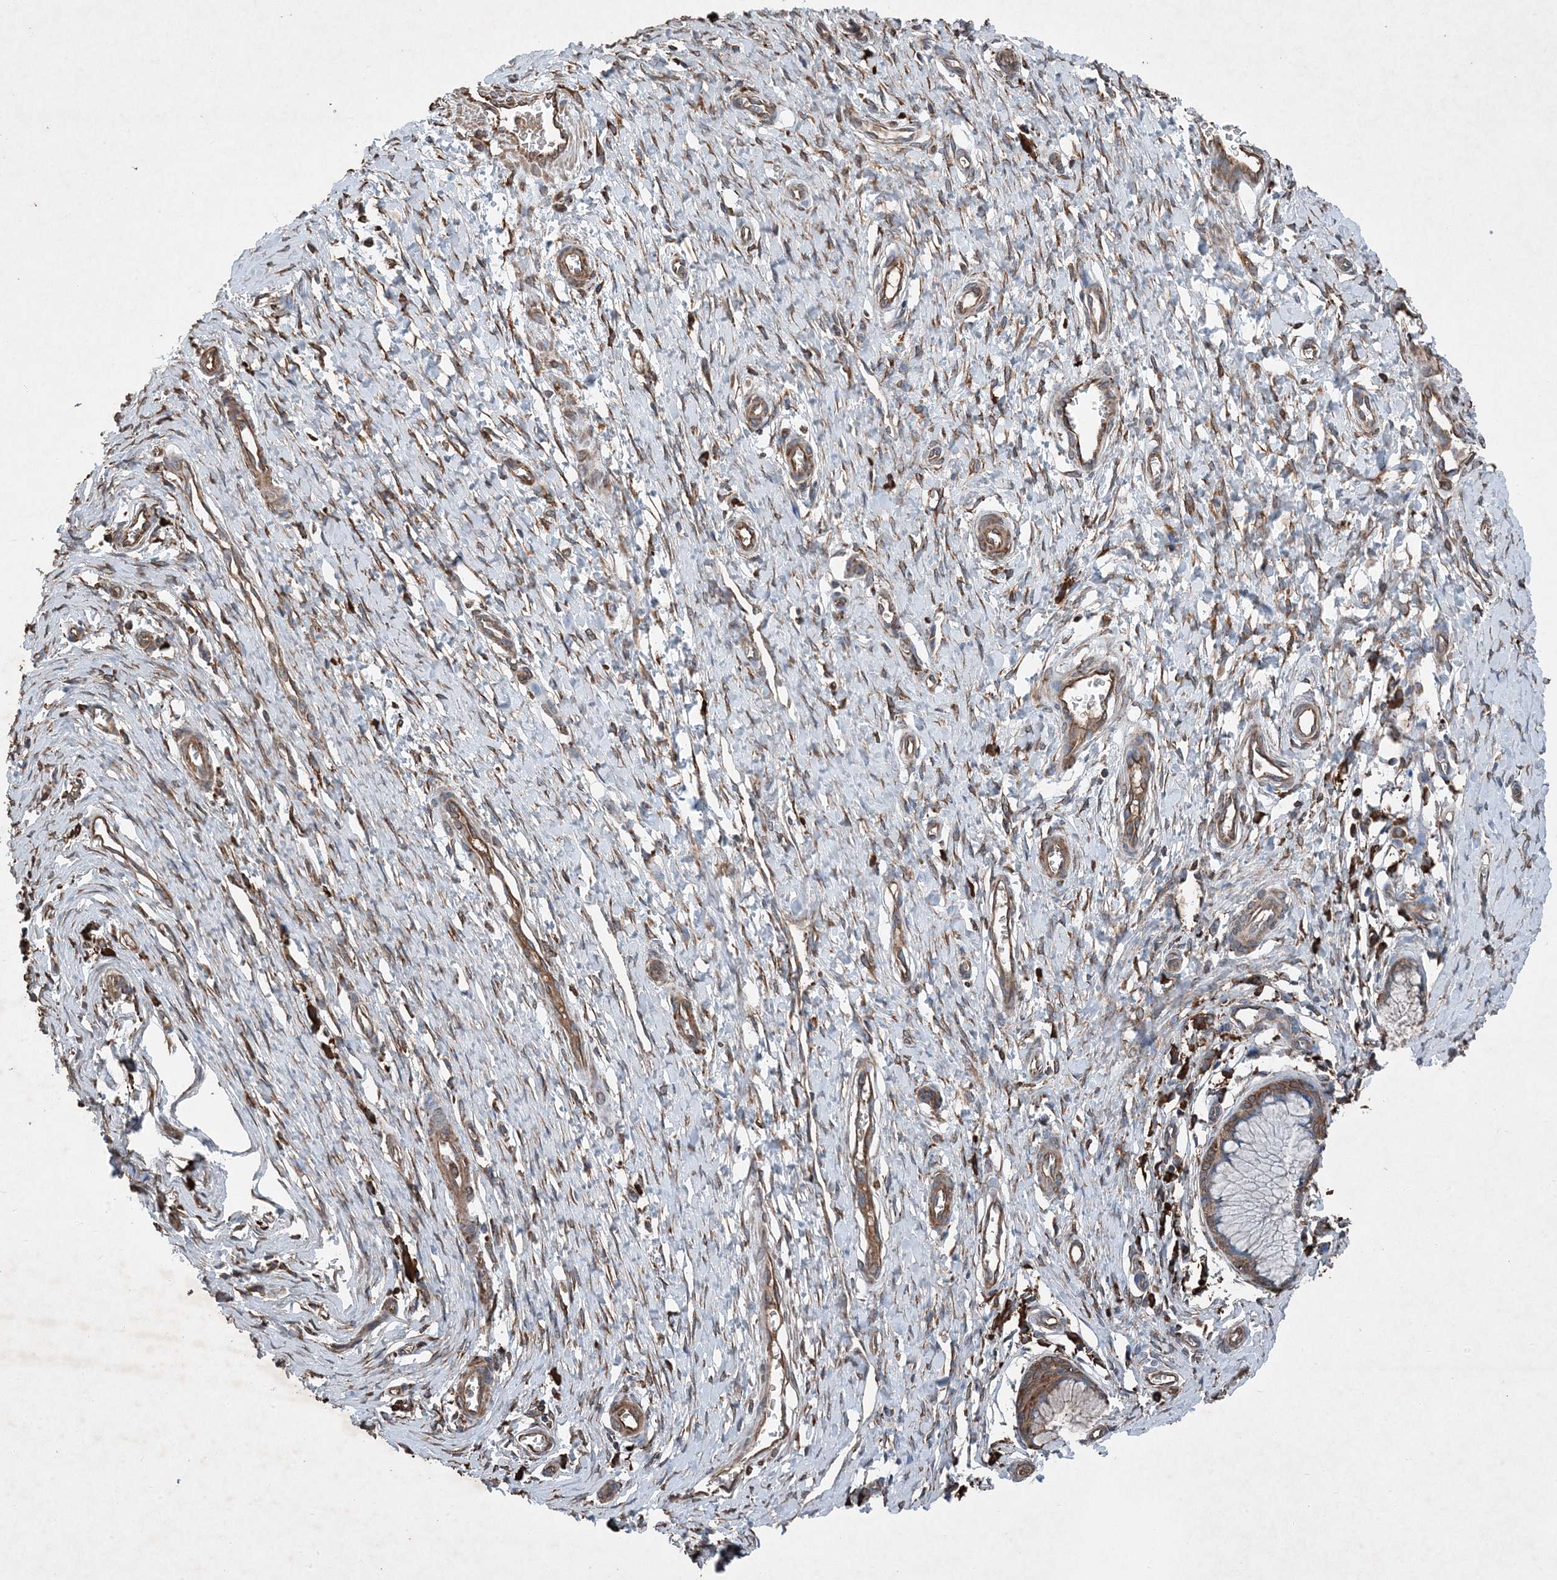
{"staining": {"intensity": "moderate", "quantity": "25%-75%", "location": "cytoplasmic/membranous"}, "tissue": "cervix", "cell_type": "Glandular cells", "image_type": "normal", "snomed": [{"axis": "morphology", "description": "Normal tissue, NOS"}, {"axis": "topography", "description": "Cervix"}], "caption": "Immunohistochemical staining of unremarkable human cervix shows medium levels of moderate cytoplasmic/membranous staining in approximately 25%-75% of glandular cells.", "gene": "PDIA6", "patient": {"sex": "female", "age": 55}}